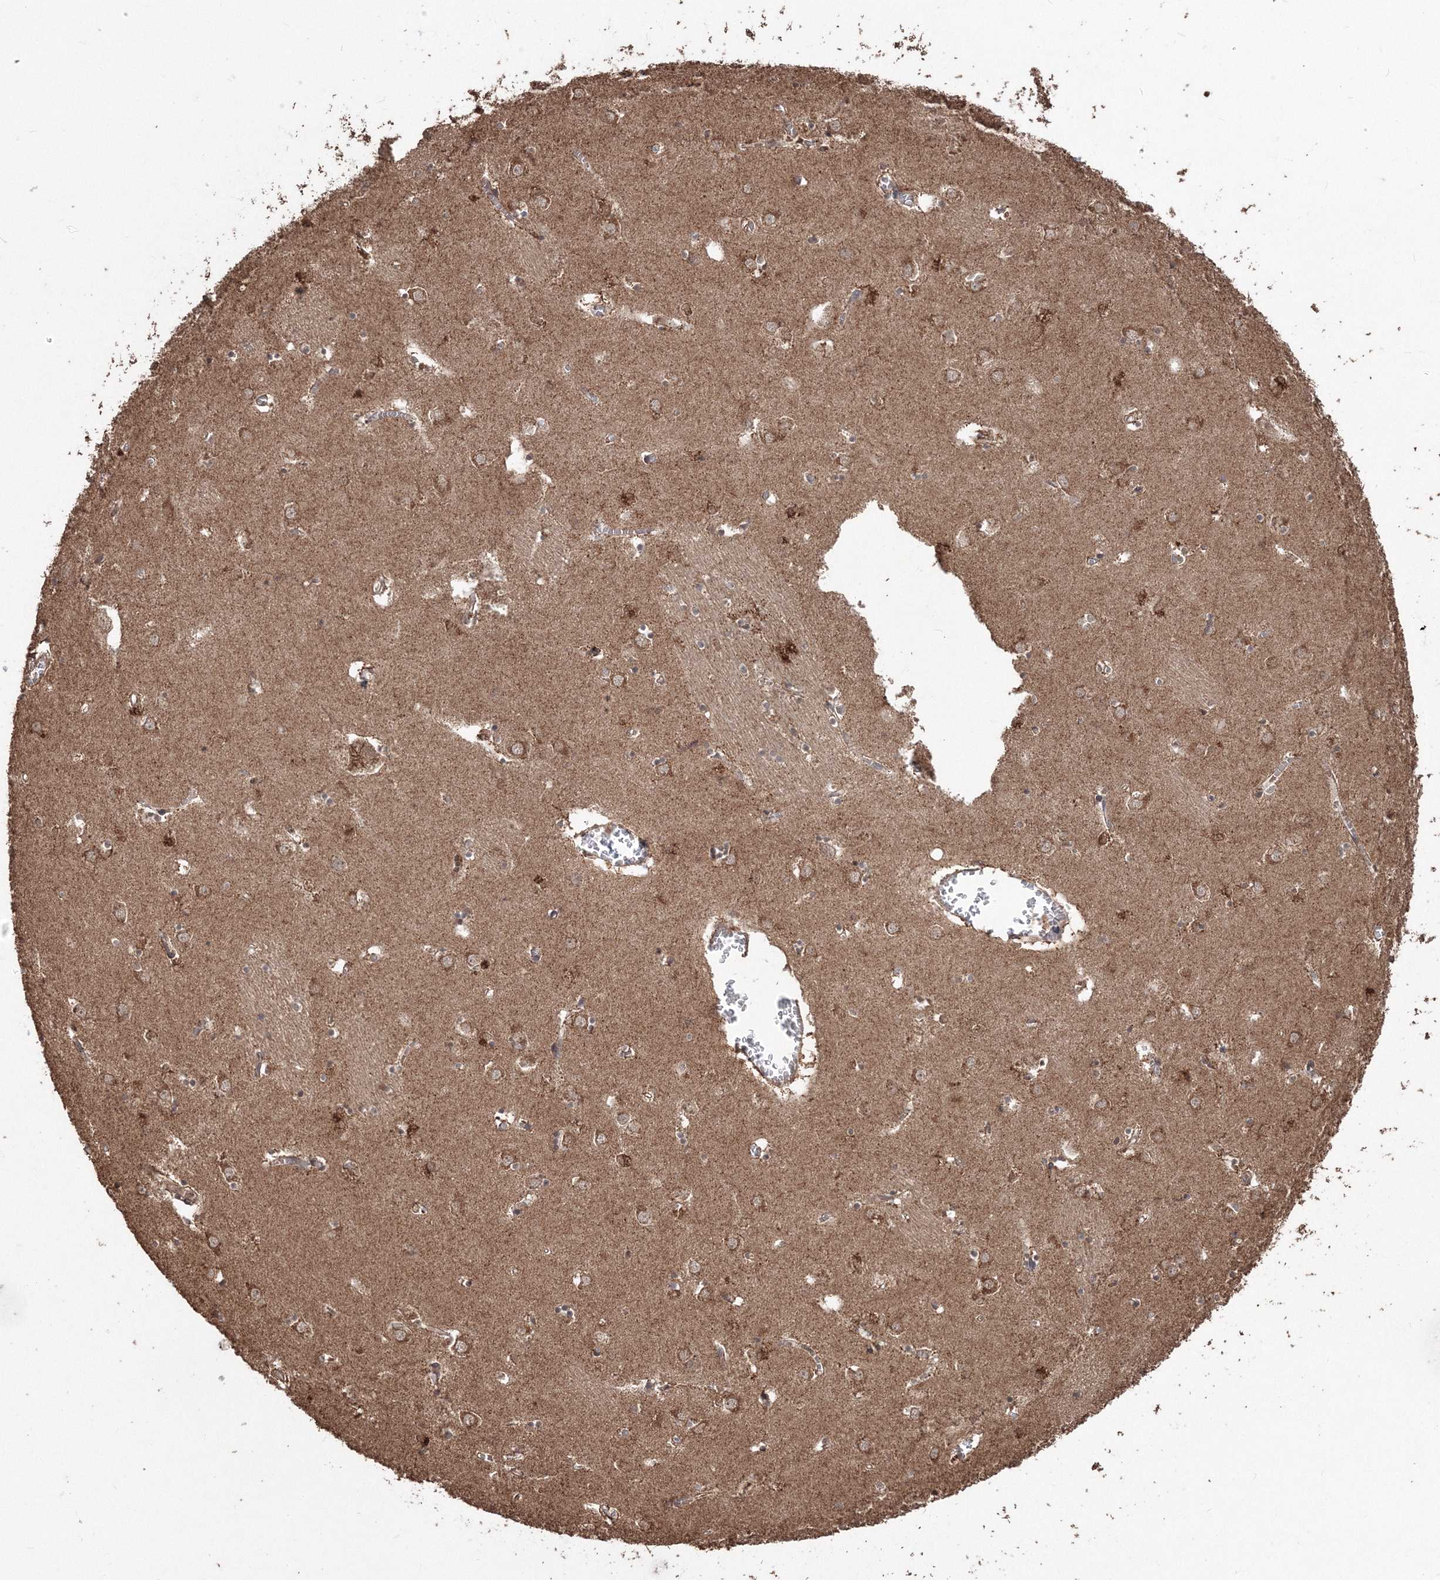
{"staining": {"intensity": "moderate", "quantity": "<25%", "location": "cytoplasmic/membranous"}, "tissue": "caudate", "cell_type": "Glial cells", "image_type": "normal", "snomed": [{"axis": "morphology", "description": "Normal tissue, NOS"}, {"axis": "topography", "description": "Lateral ventricle wall"}], "caption": "This micrograph demonstrates benign caudate stained with immunohistochemistry to label a protein in brown. The cytoplasmic/membranous of glial cells show moderate positivity for the protein. Nuclei are counter-stained blue.", "gene": "CCDC122", "patient": {"sex": "male", "age": 70}}